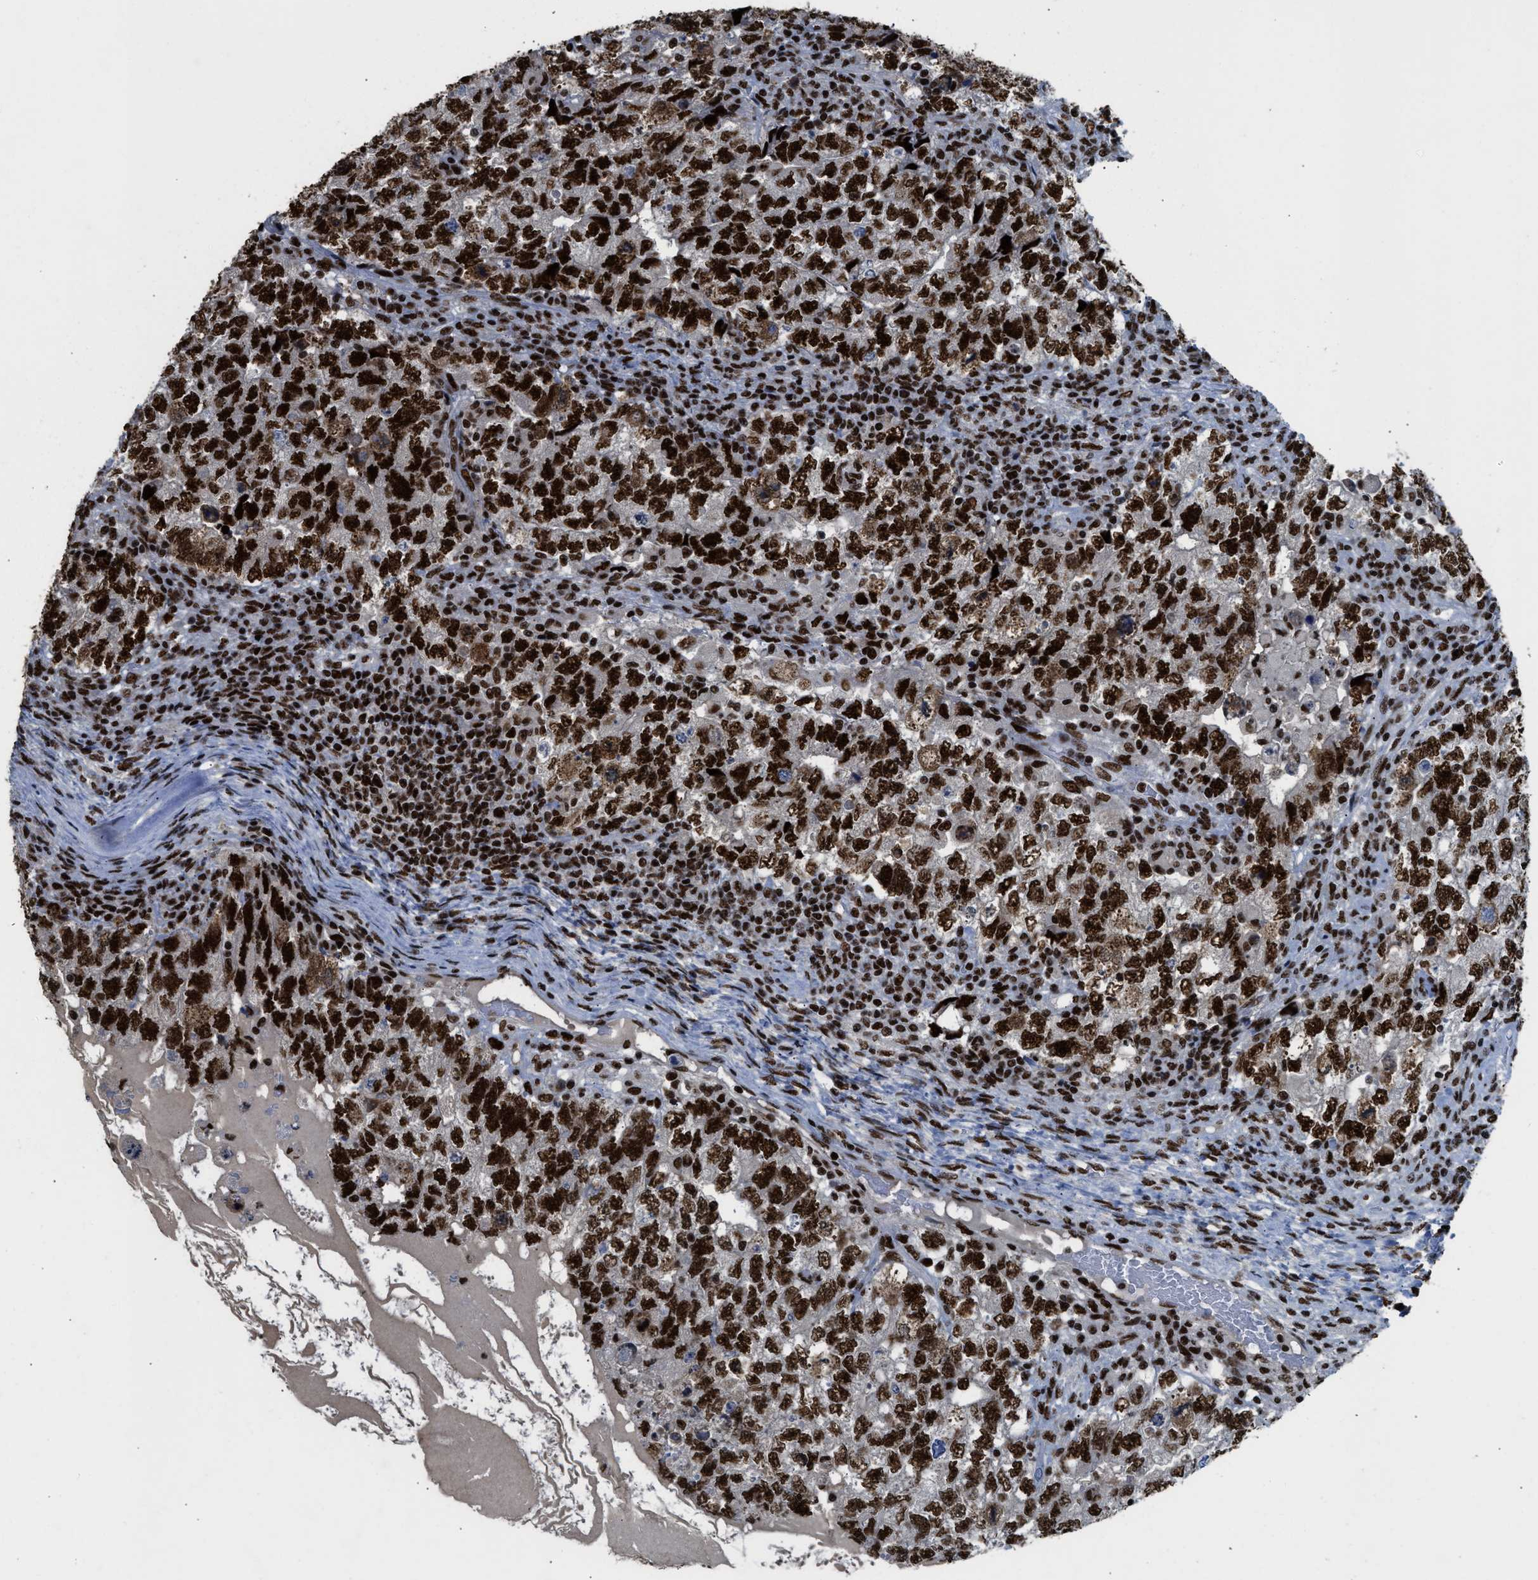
{"staining": {"intensity": "strong", "quantity": ">75%", "location": "nuclear"}, "tissue": "testis cancer", "cell_type": "Tumor cells", "image_type": "cancer", "snomed": [{"axis": "morphology", "description": "Carcinoma, Embryonal, NOS"}, {"axis": "topography", "description": "Testis"}], "caption": "High-magnification brightfield microscopy of testis cancer (embryonal carcinoma) stained with DAB (3,3'-diaminobenzidine) (brown) and counterstained with hematoxylin (blue). tumor cells exhibit strong nuclear positivity is identified in about>75% of cells.", "gene": "SCAF4", "patient": {"sex": "male", "age": 36}}